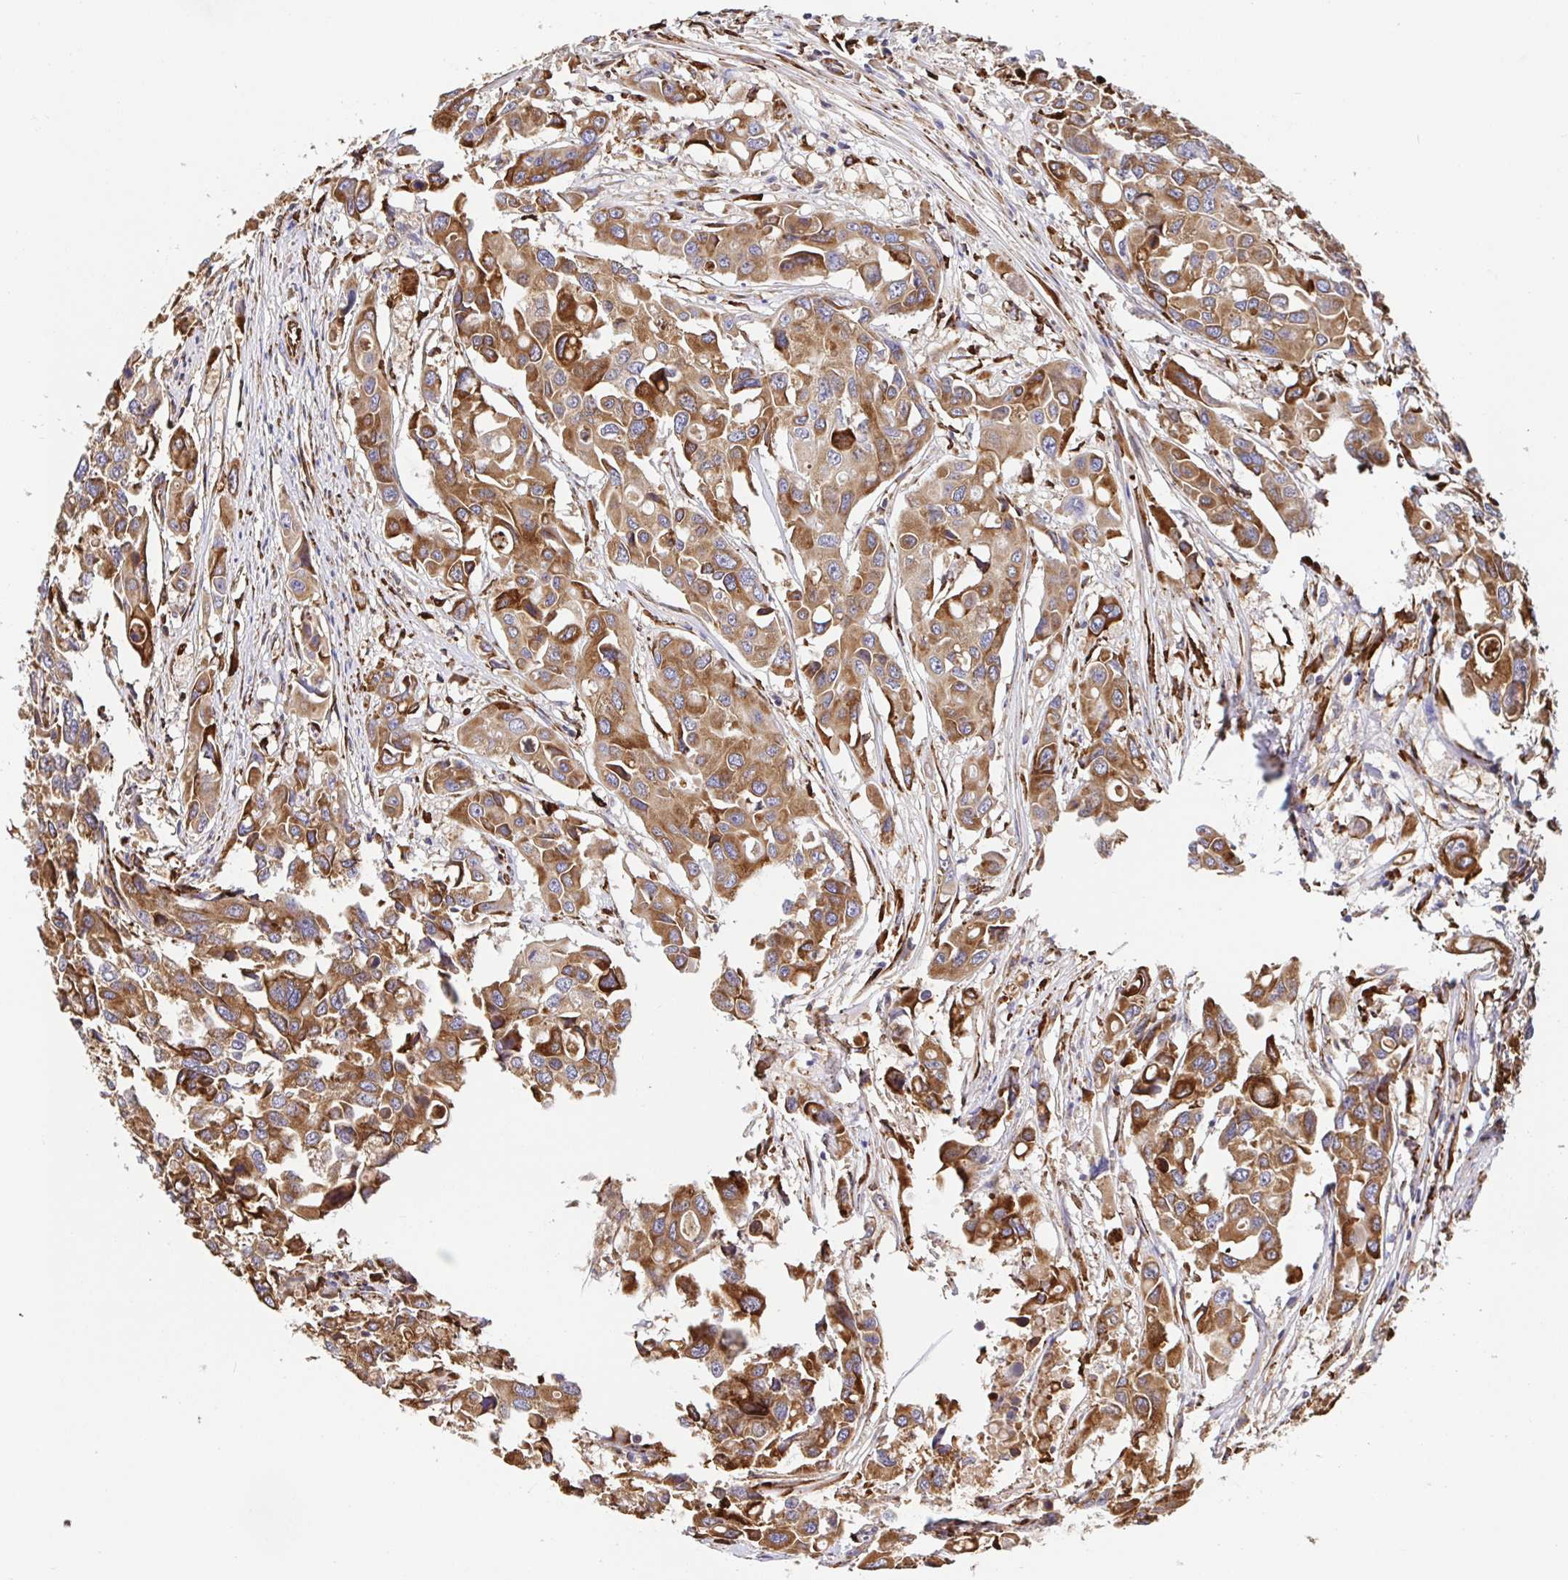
{"staining": {"intensity": "moderate", "quantity": ">75%", "location": "cytoplasmic/membranous"}, "tissue": "colorectal cancer", "cell_type": "Tumor cells", "image_type": "cancer", "snomed": [{"axis": "morphology", "description": "Adenocarcinoma, NOS"}, {"axis": "topography", "description": "Colon"}], "caption": "Immunohistochemical staining of human adenocarcinoma (colorectal) reveals medium levels of moderate cytoplasmic/membranous staining in about >75% of tumor cells.", "gene": "MAOA", "patient": {"sex": "male", "age": 77}}